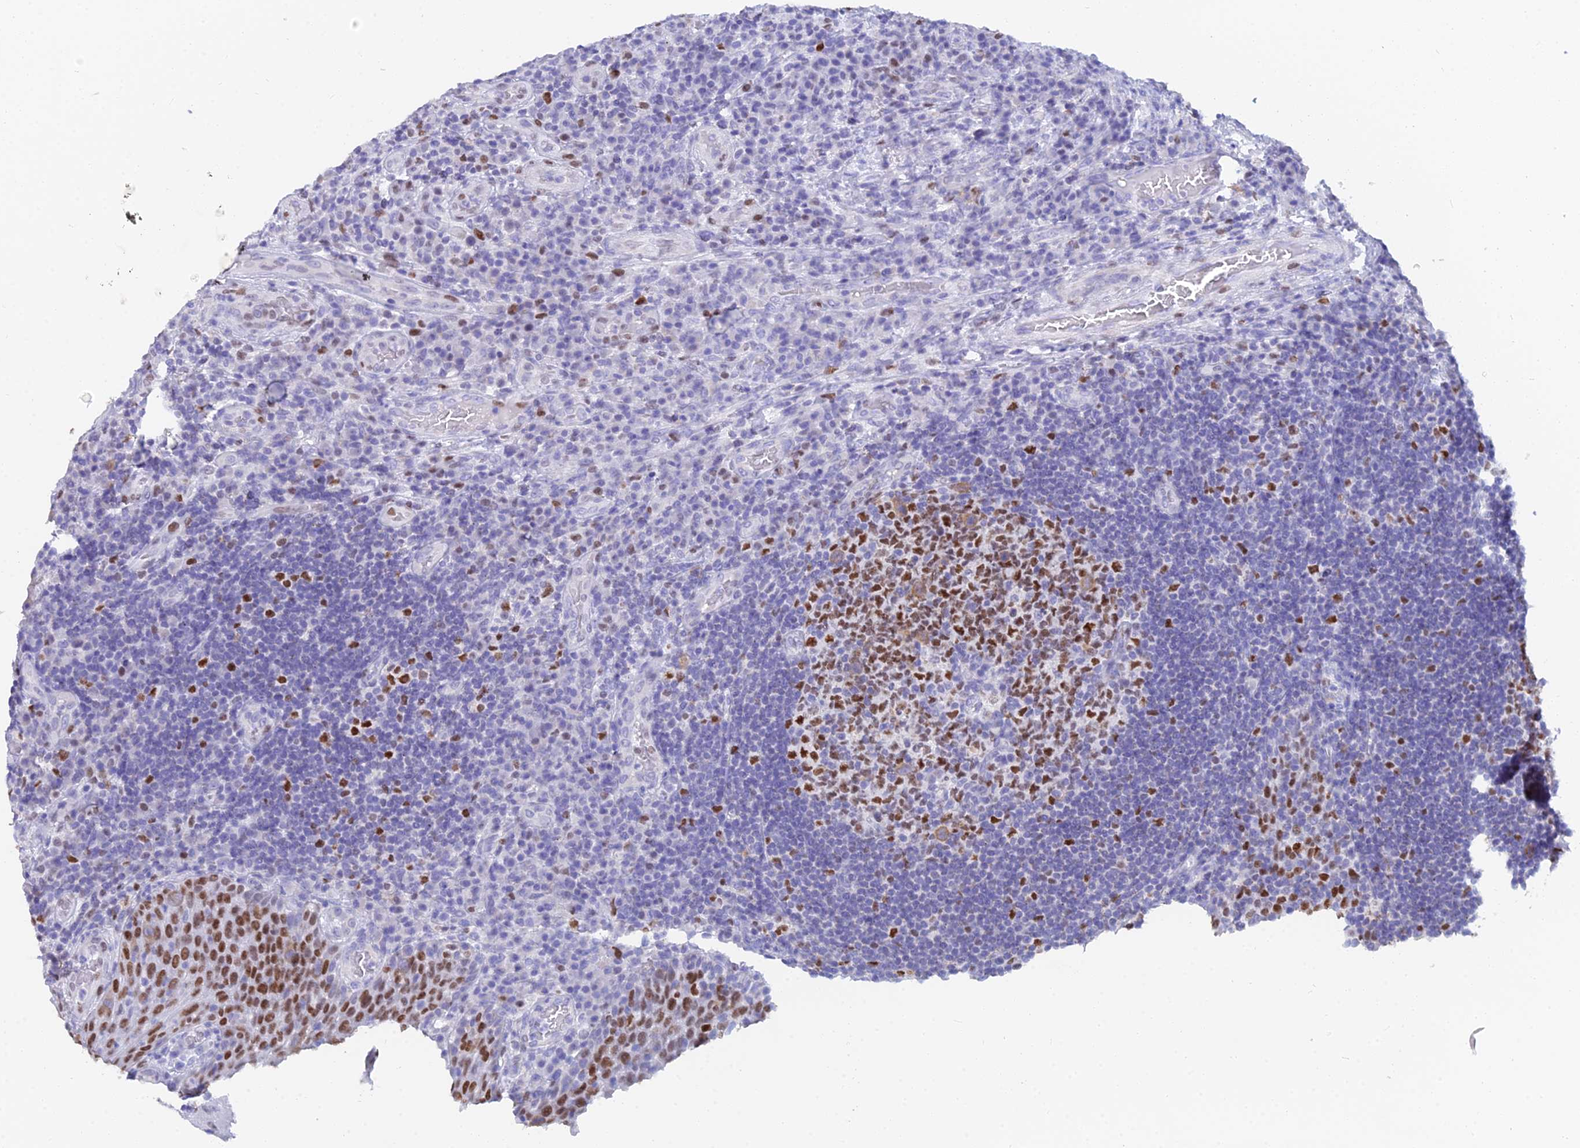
{"staining": {"intensity": "moderate", "quantity": ">75%", "location": "nuclear"}, "tissue": "tonsil", "cell_type": "Germinal center cells", "image_type": "normal", "snomed": [{"axis": "morphology", "description": "Normal tissue, NOS"}, {"axis": "topography", "description": "Tonsil"}], "caption": "Moderate nuclear expression for a protein is present in approximately >75% of germinal center cells of benign tonsil using IHC.", "gene": "MCM2", "patient": {"sex": "male", "age": 17}}